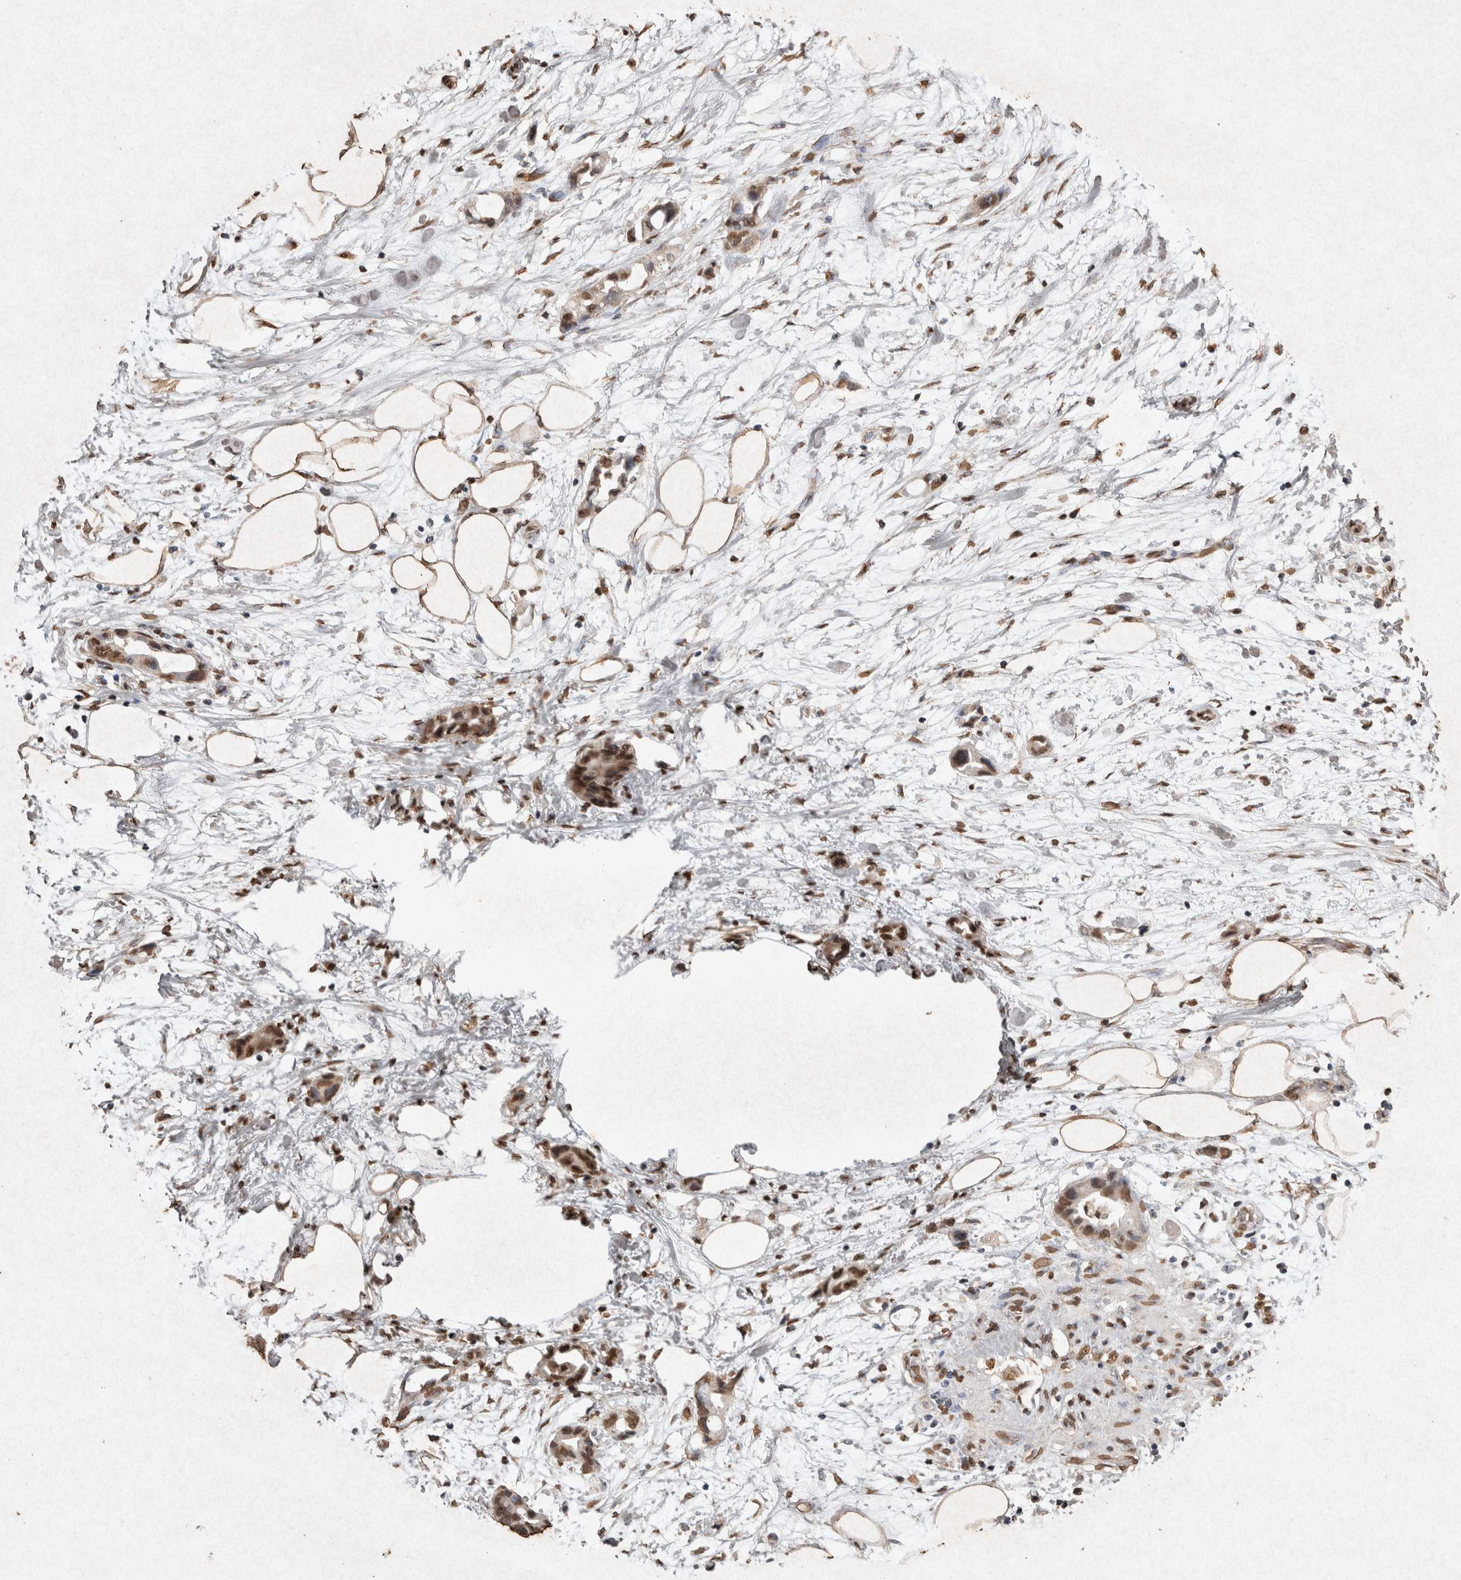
{"staining": {"intensity": "moderate", "quantity": ">75%", "location": "nuclear"}, "tissue": "pancreatic cancer", "cell_type": "Tumor cells", "image_type": "cancer", "snomed": [{"axis": "morphology", "description": "Adenocarcinoma, NOS"}, {"axis": "topography", "description": "Pancreas"}], "caption": "Immunohistochemistry staining of pancreatic cancer (adenocarcinoma), which exhibits medium levels of moderate nuclear positivity in about >75% of tumor cells indicating moderate nuclear protein expression. The staining was performed using DAB (brown) for protein detection and nuclei were counterstained in hematoxylin (blue).", "gene": "FSTL3", "patient": {"sex": "female", "age": 57}}